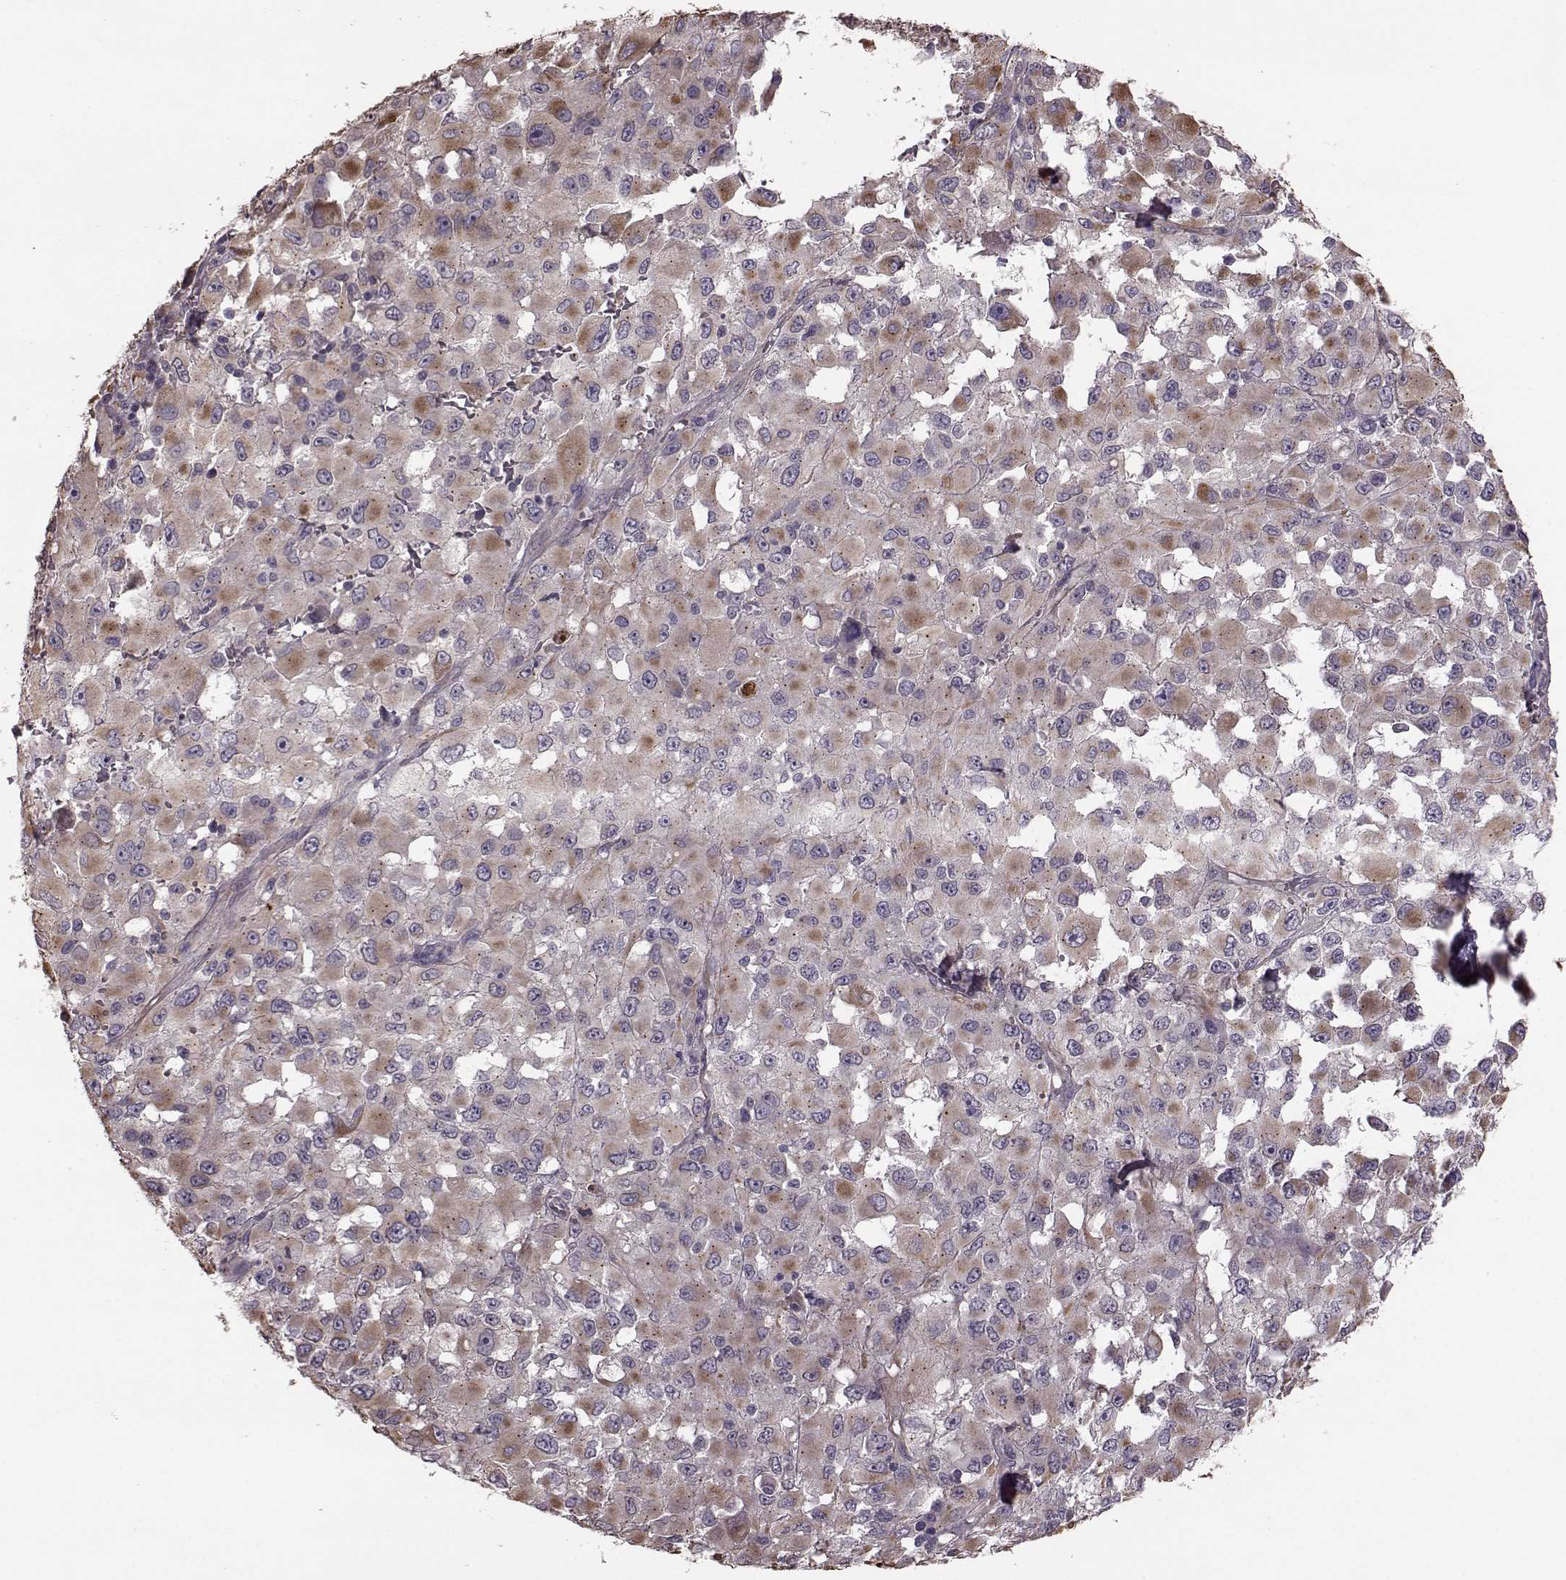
{"staining": {"intensity": "weak", "quantity": ">75%", "location": "cytoplasmic/membranous"}, "tissue": "melanoma", "cell_type": "Tumor cells", "image_type": "cancer", "snomed": [{"axis": "morphology", "description": "Malignant melanoma, Metastatic site"}, {"axis": "topography", "description": "Lymph node"}], "caption": "IHC staining of malignant melanoma (metastatic site), which reveals low levels of weak cytoplasmic/membranous positivity in approximately >75% of tumor cells indicating weak cytoplasmic/membranous protein staining. The staining was performed using DAB (brown) for protein detection and nuclei were counterstained in hematoxylin (blue).", "gene": "NTF3", "patient": {"sex": "male", "age": 50}}